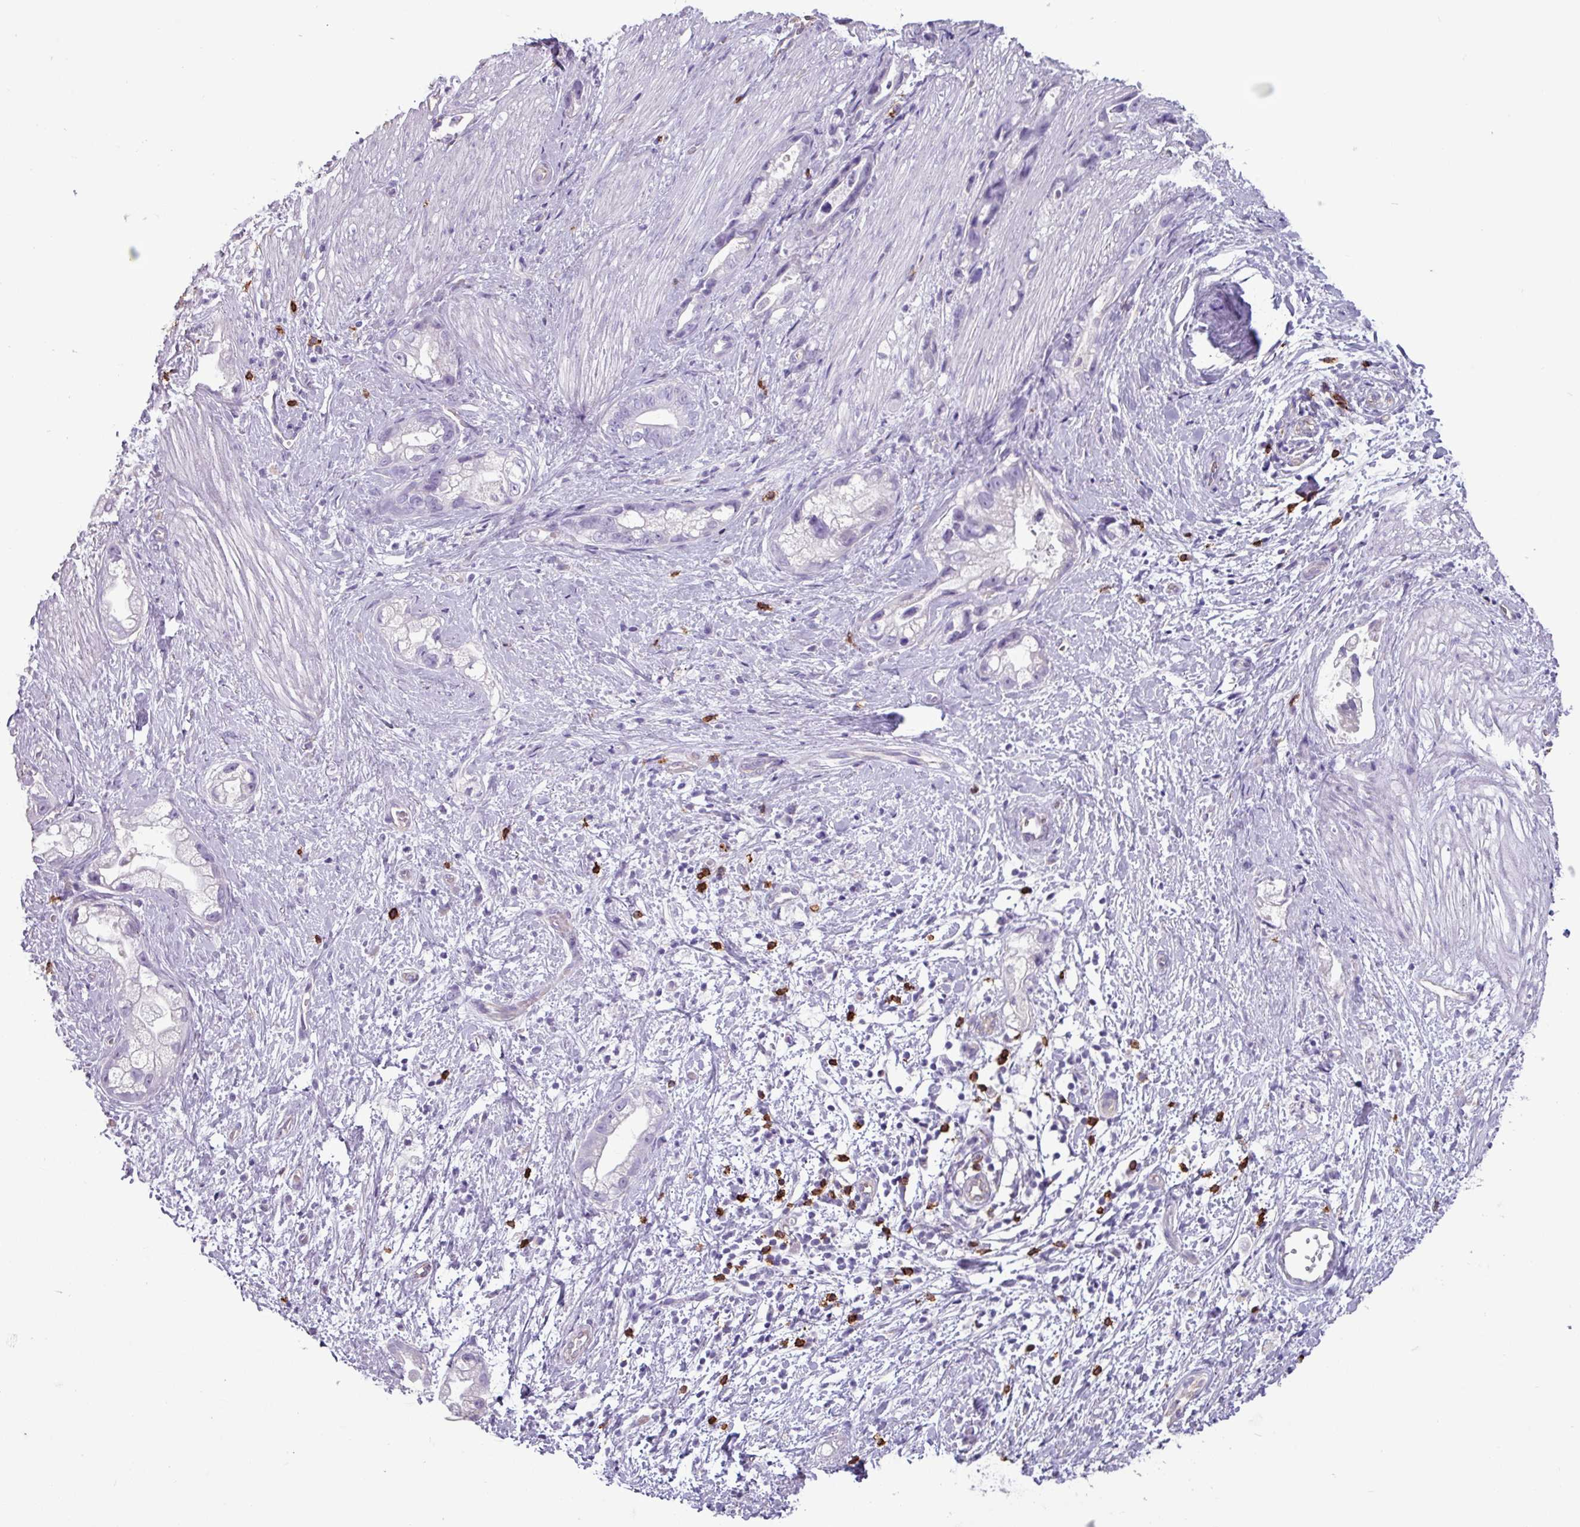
{"staining": {"intensity": "negative", "quantity": "none", "location": "none"}, "tissue": "stomach cancer", "cell_type": "Tumor cells", "image_type": "cancer", "snomed": [{"axis": "morphology", "description": "Adenocarcinoma, NOS"}, {"axis": "topography", "description": "Stomach"}], "caption": "Immunohistochemical staining of stomach cancer demonstrates no significant staining in tumor cells. (Stains: DAB (3,3'-diaminobenzidine) immunohistochemistry with hematoxylin counter stain, Microscopy: brightfield microscopy at high magnification).", "gene": "CD8A", "patient": {"sex": "male", "age": 55}}